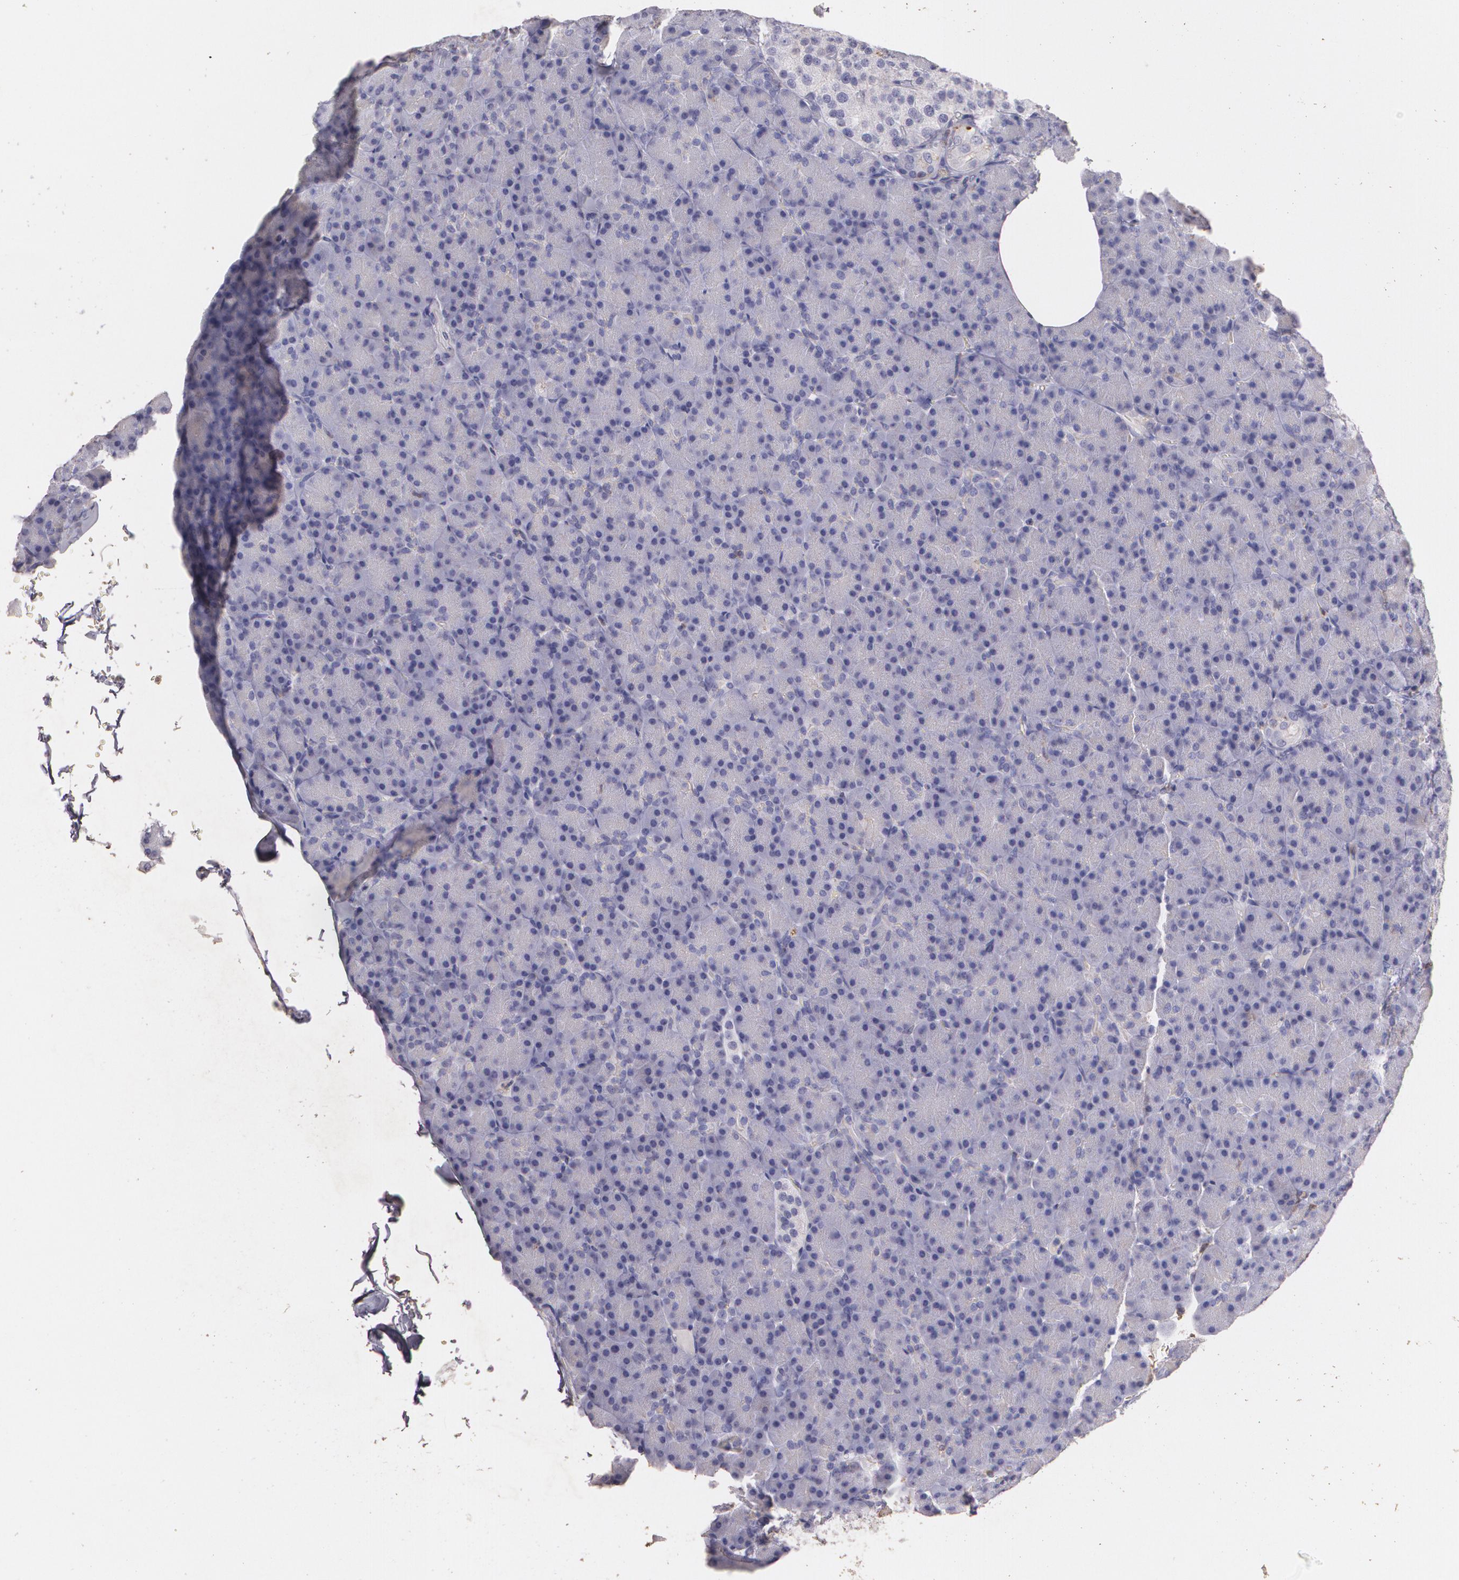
{"staining": {"intensity": "negative", "quantity": "none", "location": "none"}, "tissue": "pancreas", "cell_type": "Exocrine glandular cells", "image_type": "normal", "snomed": [{"axis": "morphology", "description": "Normal tissue, NOS"}, {"axis": "topography", "description": "Pancreas"}], "caption": "This is a image of immunohistochemistry staining of benign pancreas, which shows no positivity in exocrine glandular cells. The staining was performed using DAB to visualize the protein expression in brown, while the nuclei were stained in blue with hematoxylin (Magnification: 20x).", "gene": "TGFBR1", "patient": {"sex": "female", "age": 43}}